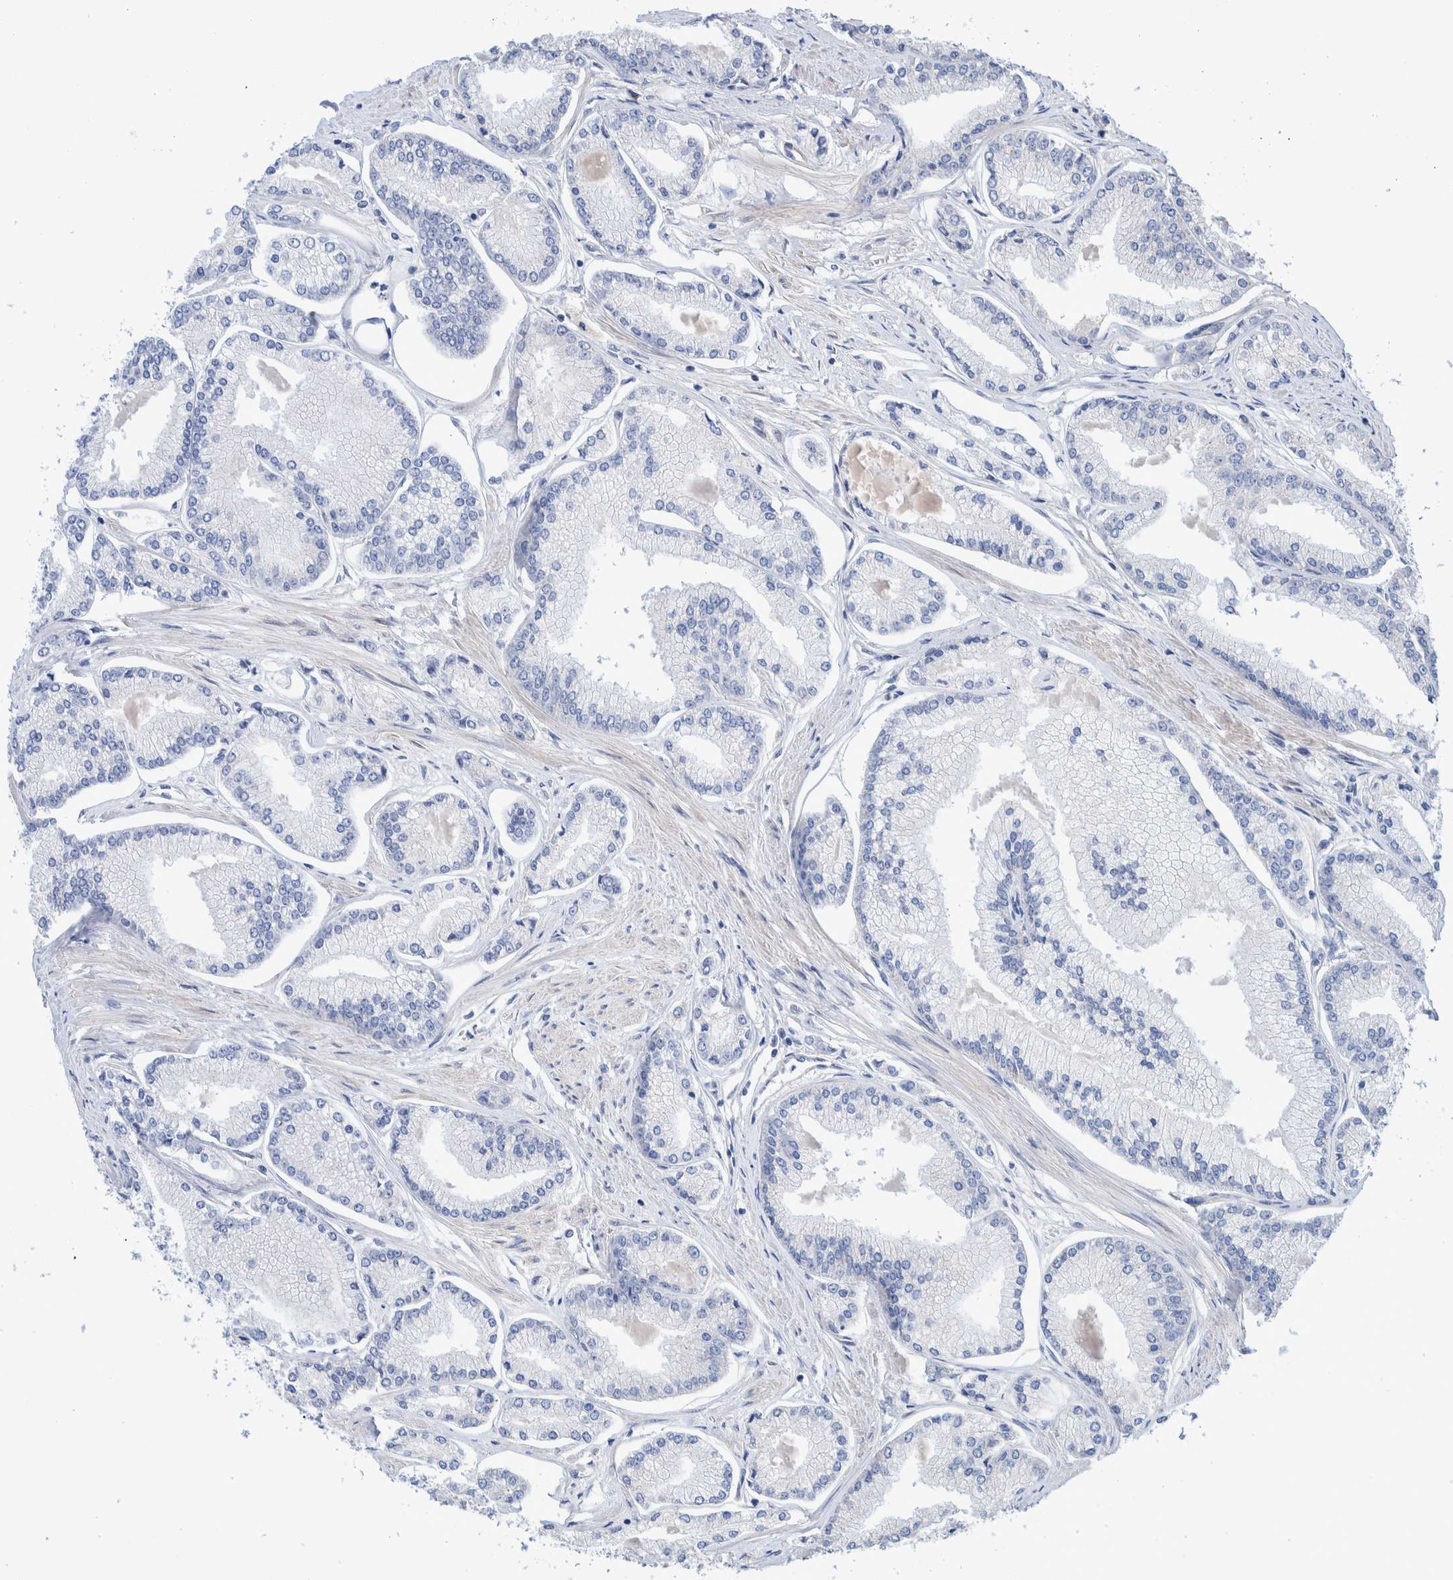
{"staining": {"intensity": "negative", "quantity": "none", "location": "none"}, "tissue": "prostate cancer", "cell_type": "Tumor cells", "image_type": "cancer", "snomed": [{"axis": "morphology", "description": "Adenocarcinoma, Low grade"}, {"axis": "topography", "description": "Prostate"}], "caption": "An immunohistochemistry image of prostate low-grade adenocarcinoma is shown. There is no staining in tumor cells of prostate low-grade adenocarcinoma.", "gene": "SLC45A4", "patient": {"sex": "male", "age": 52}}